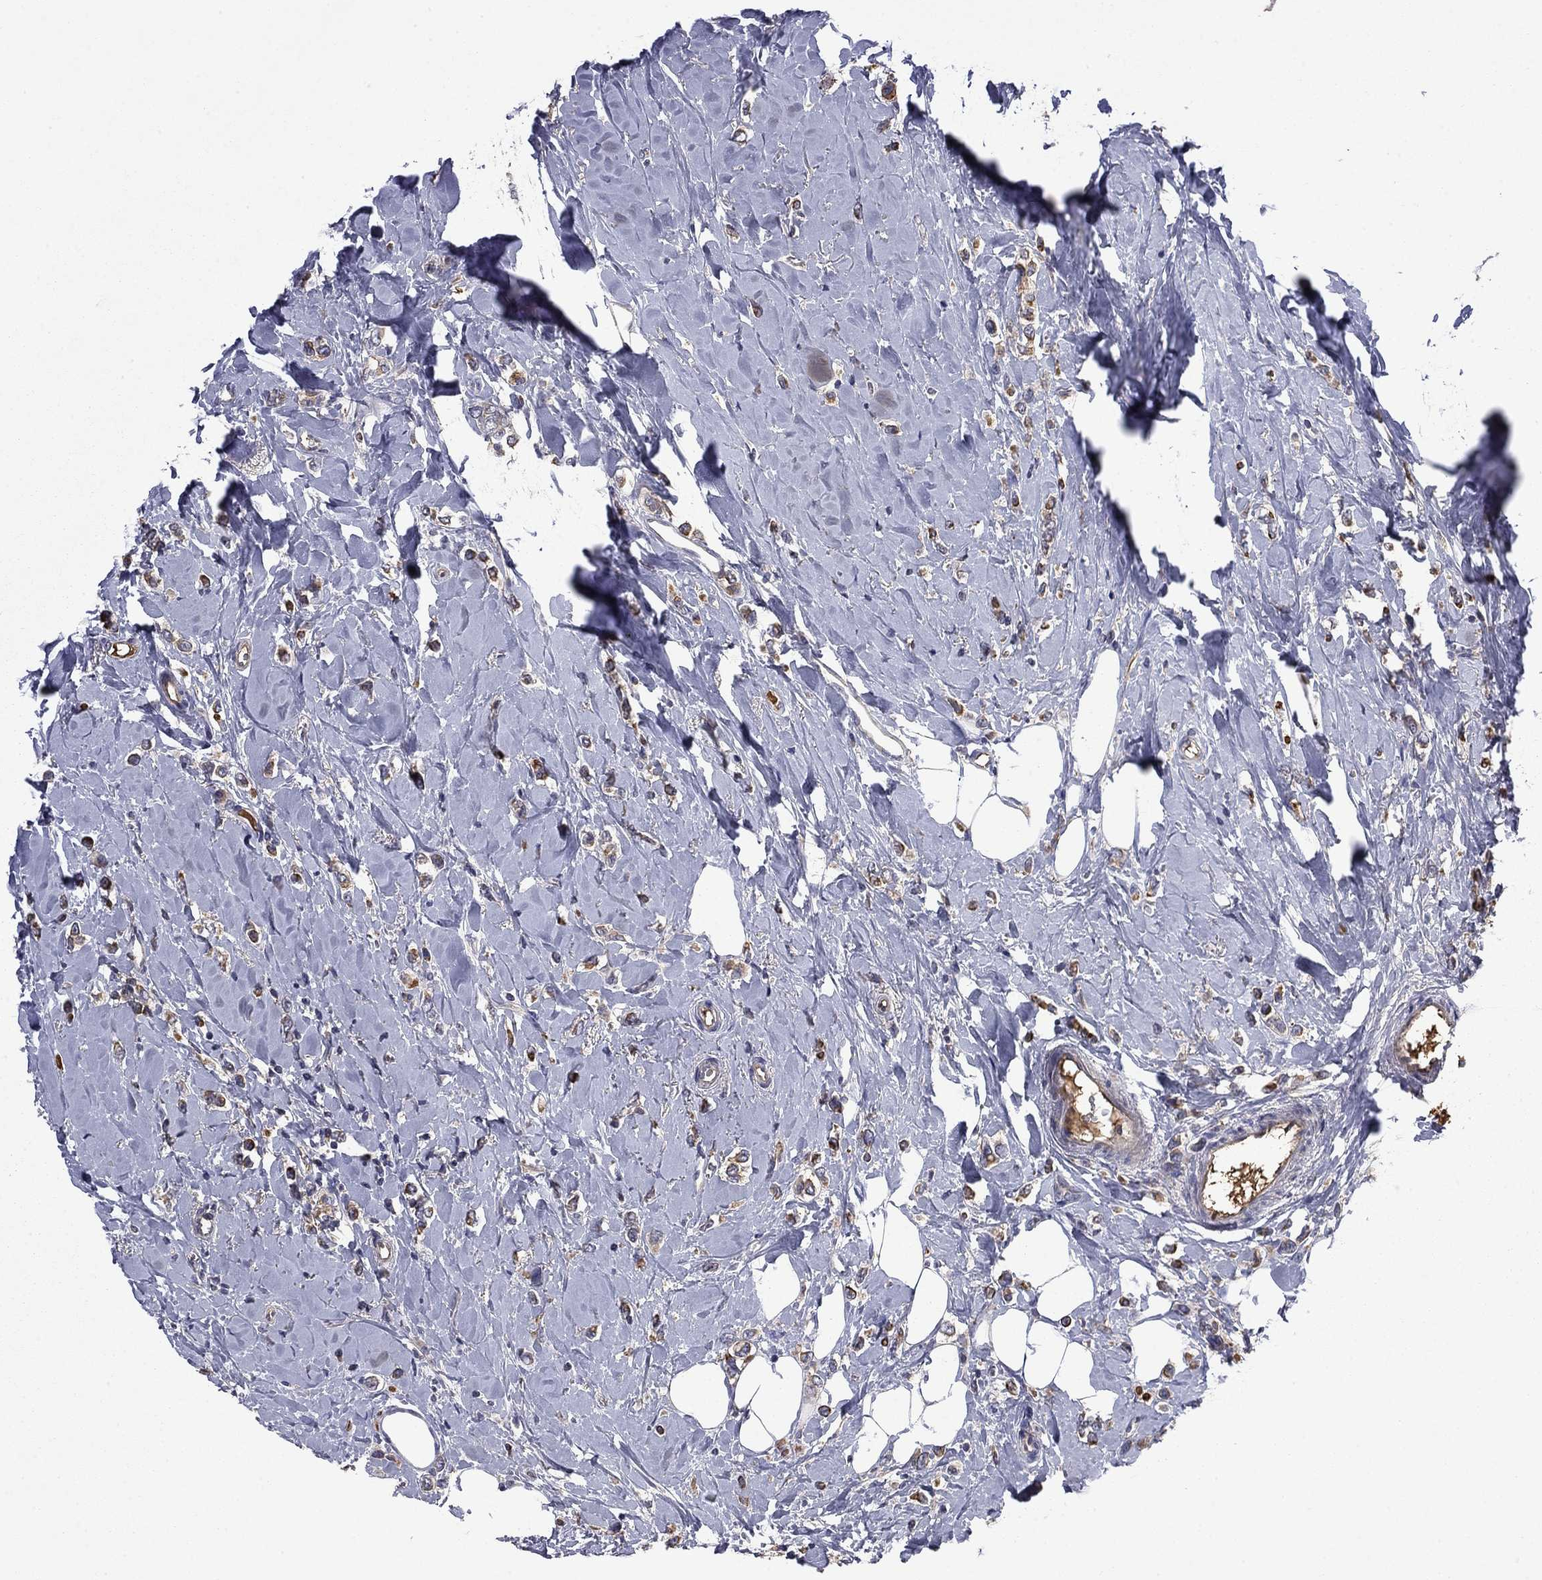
{"staining": {"intensity": "moderate", "quantity": ">75%", "location": "cytoplasmic/membranous"}, "tissue": "breast cancer", "cell_type": "Tumor cells", "image_type": "cancer", "snomed": [{"axis": "morphology", "description": "Lobular carcinoma"}, {"axis": "topography", "description": "Breast"}], "caption": "Immunohistochemical staining of breast cancer (lobular carcinoma) reveals medium levels of moderate cytoplasmic/membranous positivity in about >75% of tumor cells.", "gene": "CEACAM7", "patient": {"sex": "female", "age": 66}}